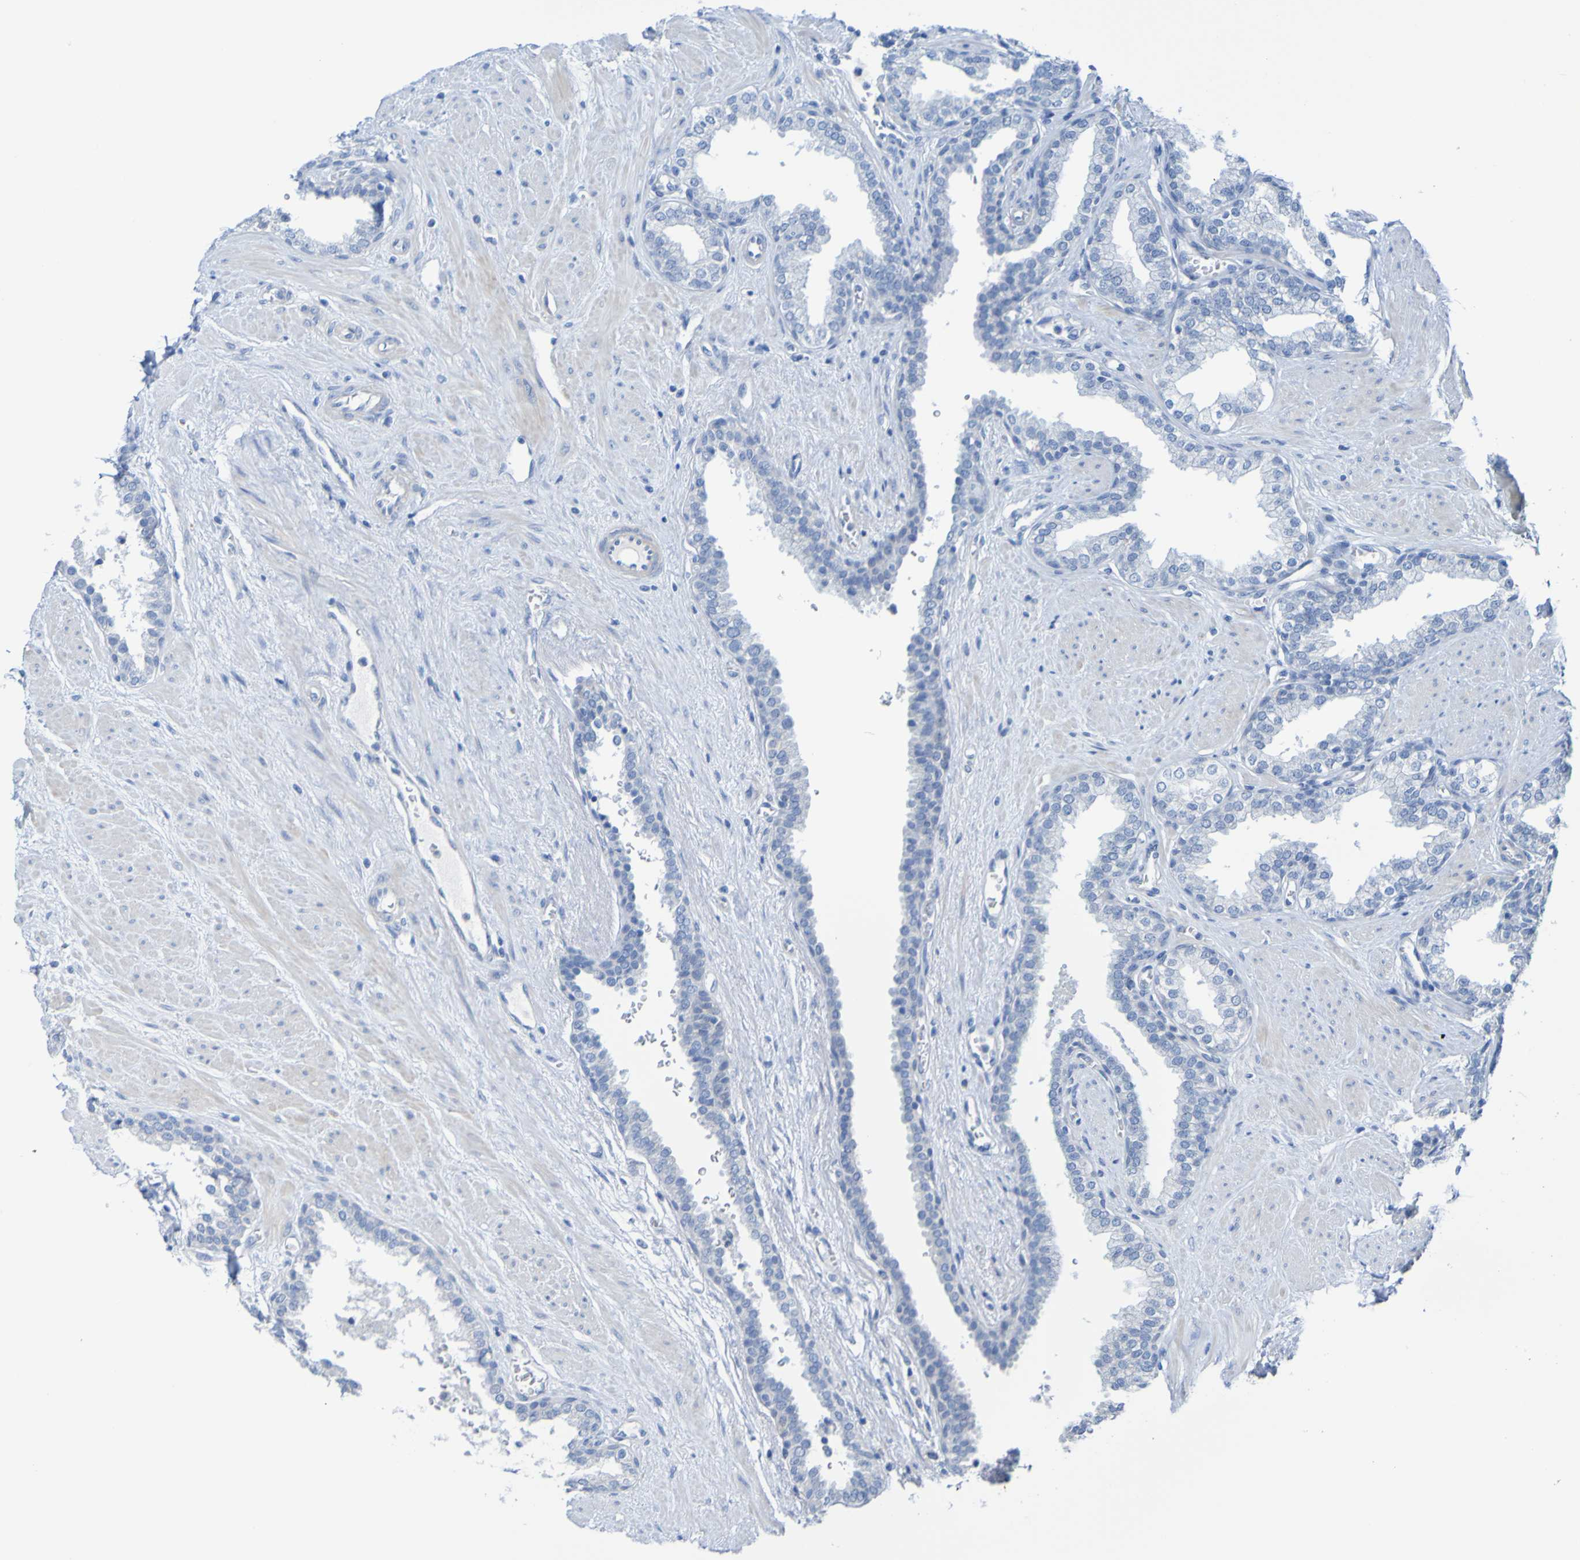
{"staining": {"intensity": "negative", "quantity": "none", "location": "none"}, "tissue": "prostate", "cell_type": "Glandular cells", "image_type": "normal", "snomed": [{"axis": "morphology", "description": "Normal tissue, NOS"}, {"axis": "topography", "description": "Prostate"}], "caption": "Immunohistochemical staining of normal human prostate shows no significant expression in glandular cells.", "gene": "ACMSD", "patient": {"sex": "male", "age": 51}}